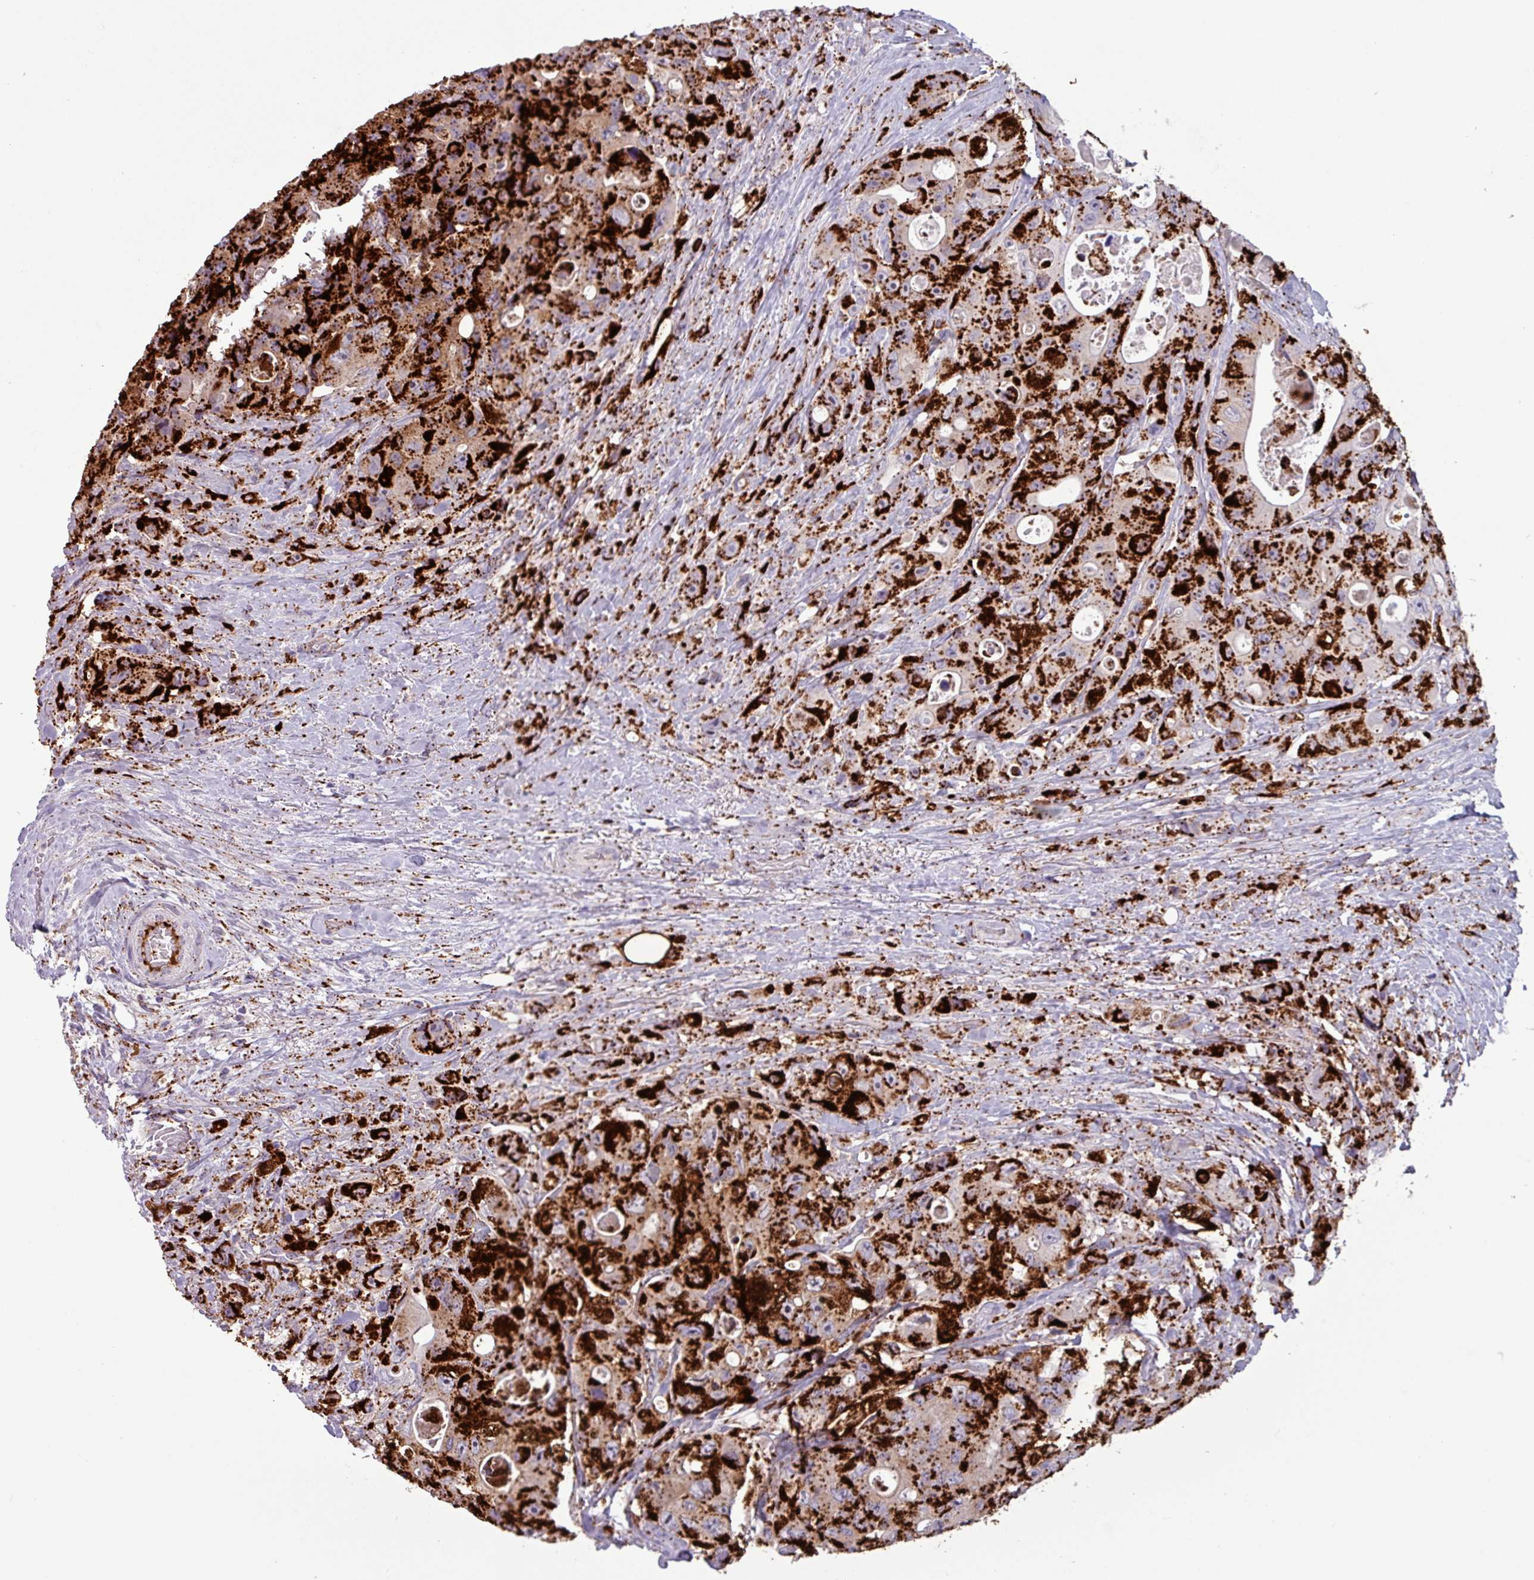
{"staining": {"intensity": "strong", "quantity": ">75%", "location": "cytoplasmic/membranous"}, "tissue": "colorectal cancer", "cell_type": "Tumor cells", "image_type": "cancer", "snomed": [{"axis": "morphology", "description": "Adenocarcinoma, NOS"}, {"axis": "topography", "description": "Colon"}], "caption": "Tumor cells exhibit strong cytoplasmic/membranous staining in approximately >75% of cells in colorectal cancer (adenocarcinoma).", "gene": "PLIN2", "patient": {"sex": "female", "age": 46}}